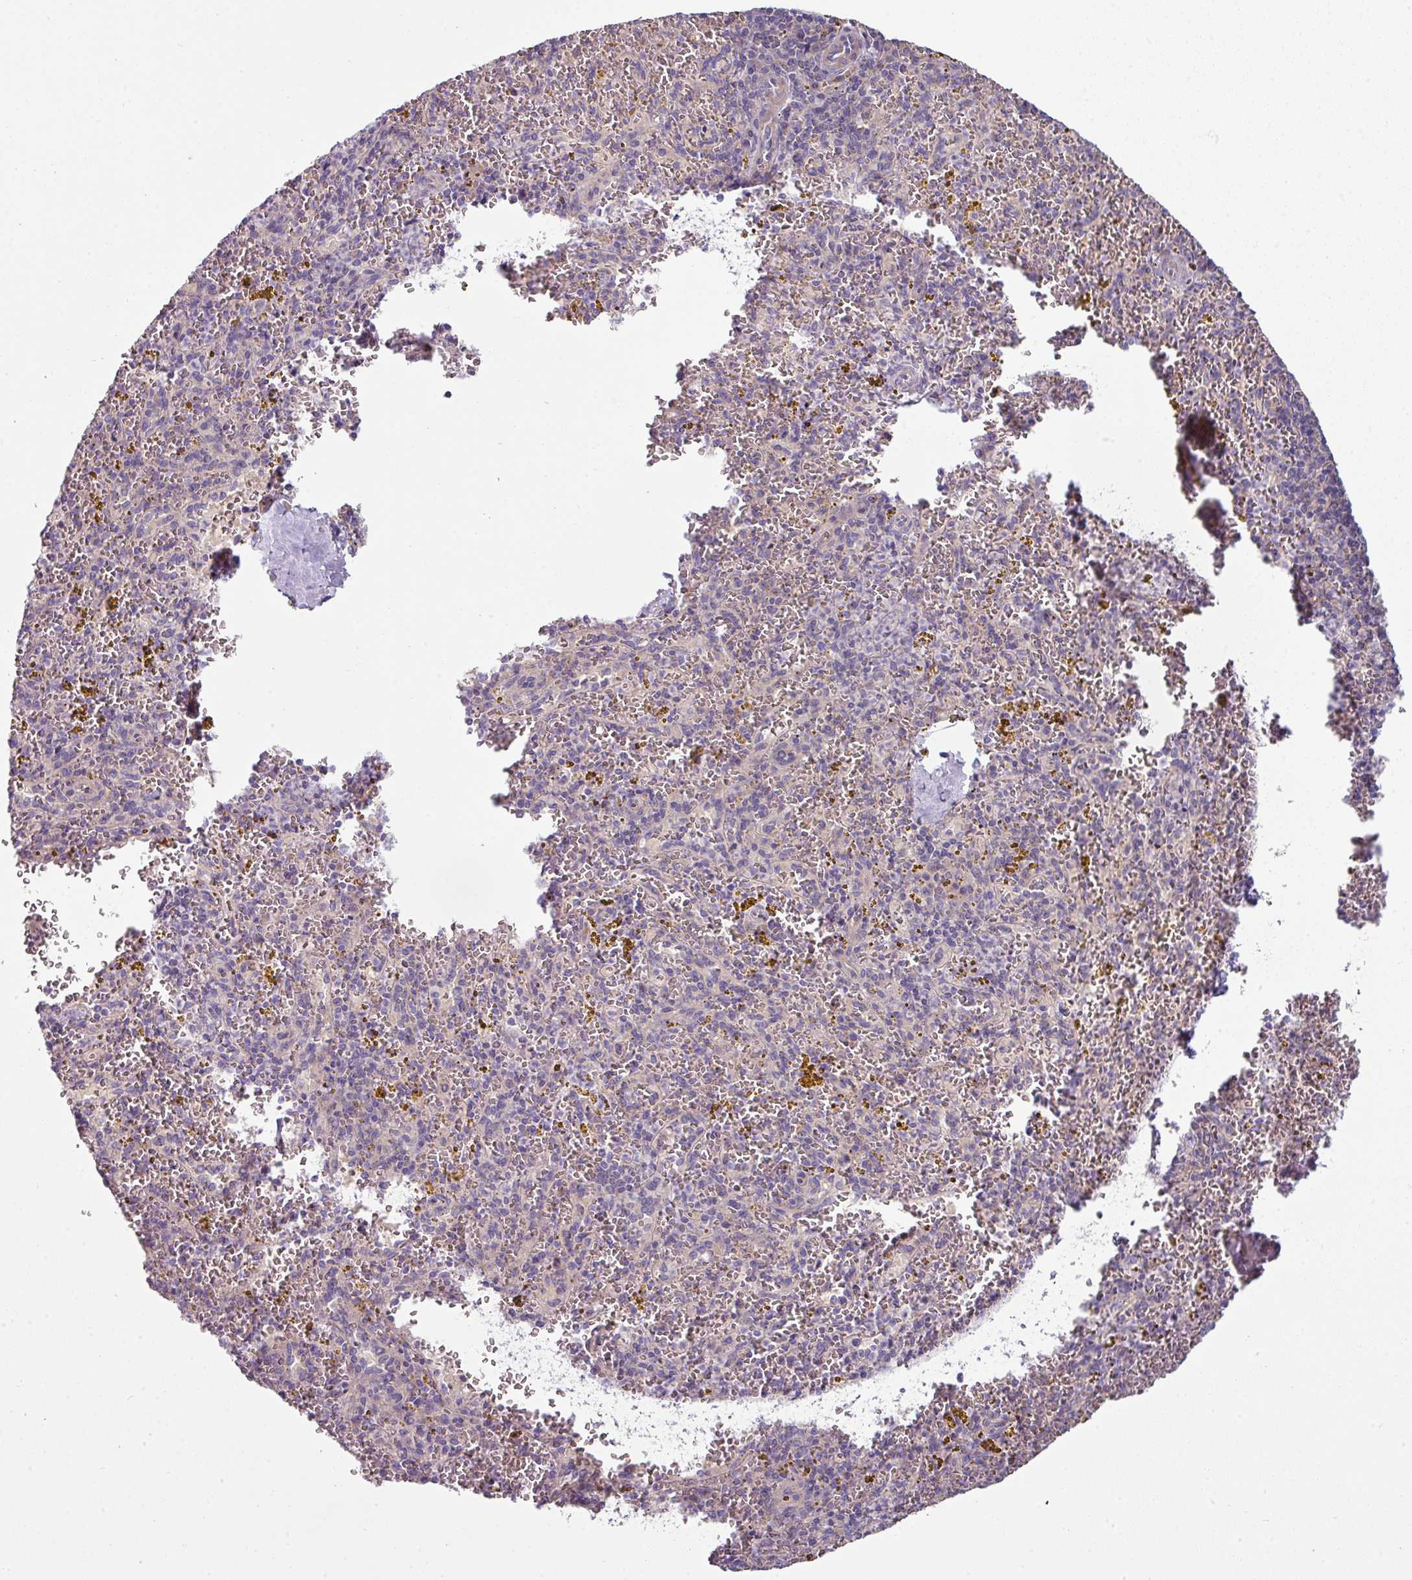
{"staining": {"intensity": "negative", "quantity": "none", "location": "none"}, "tissue": "spleen", "cell_type": "Cells in red pulp", "image_type": "normal", "snomed": [{"axis": "morphology", "description": "Normal tissue, NOS"}, {"axis": "topography", "description": "Spleen"}], "caption": "DAB (3,3'-diaminobenzidine) immunohistochemical staining of benign spleen demonstrates no significant staining in cells in red pulp. The staining was performed using DAB (3,3'-diaminobenzidine) to visualize the protein expression in brown, while the nuclei were stained in blue with hematoxylin (Magnification: 20x).", "gene": "LRRC9", "patient": {"sex": "male", "age": 57}}